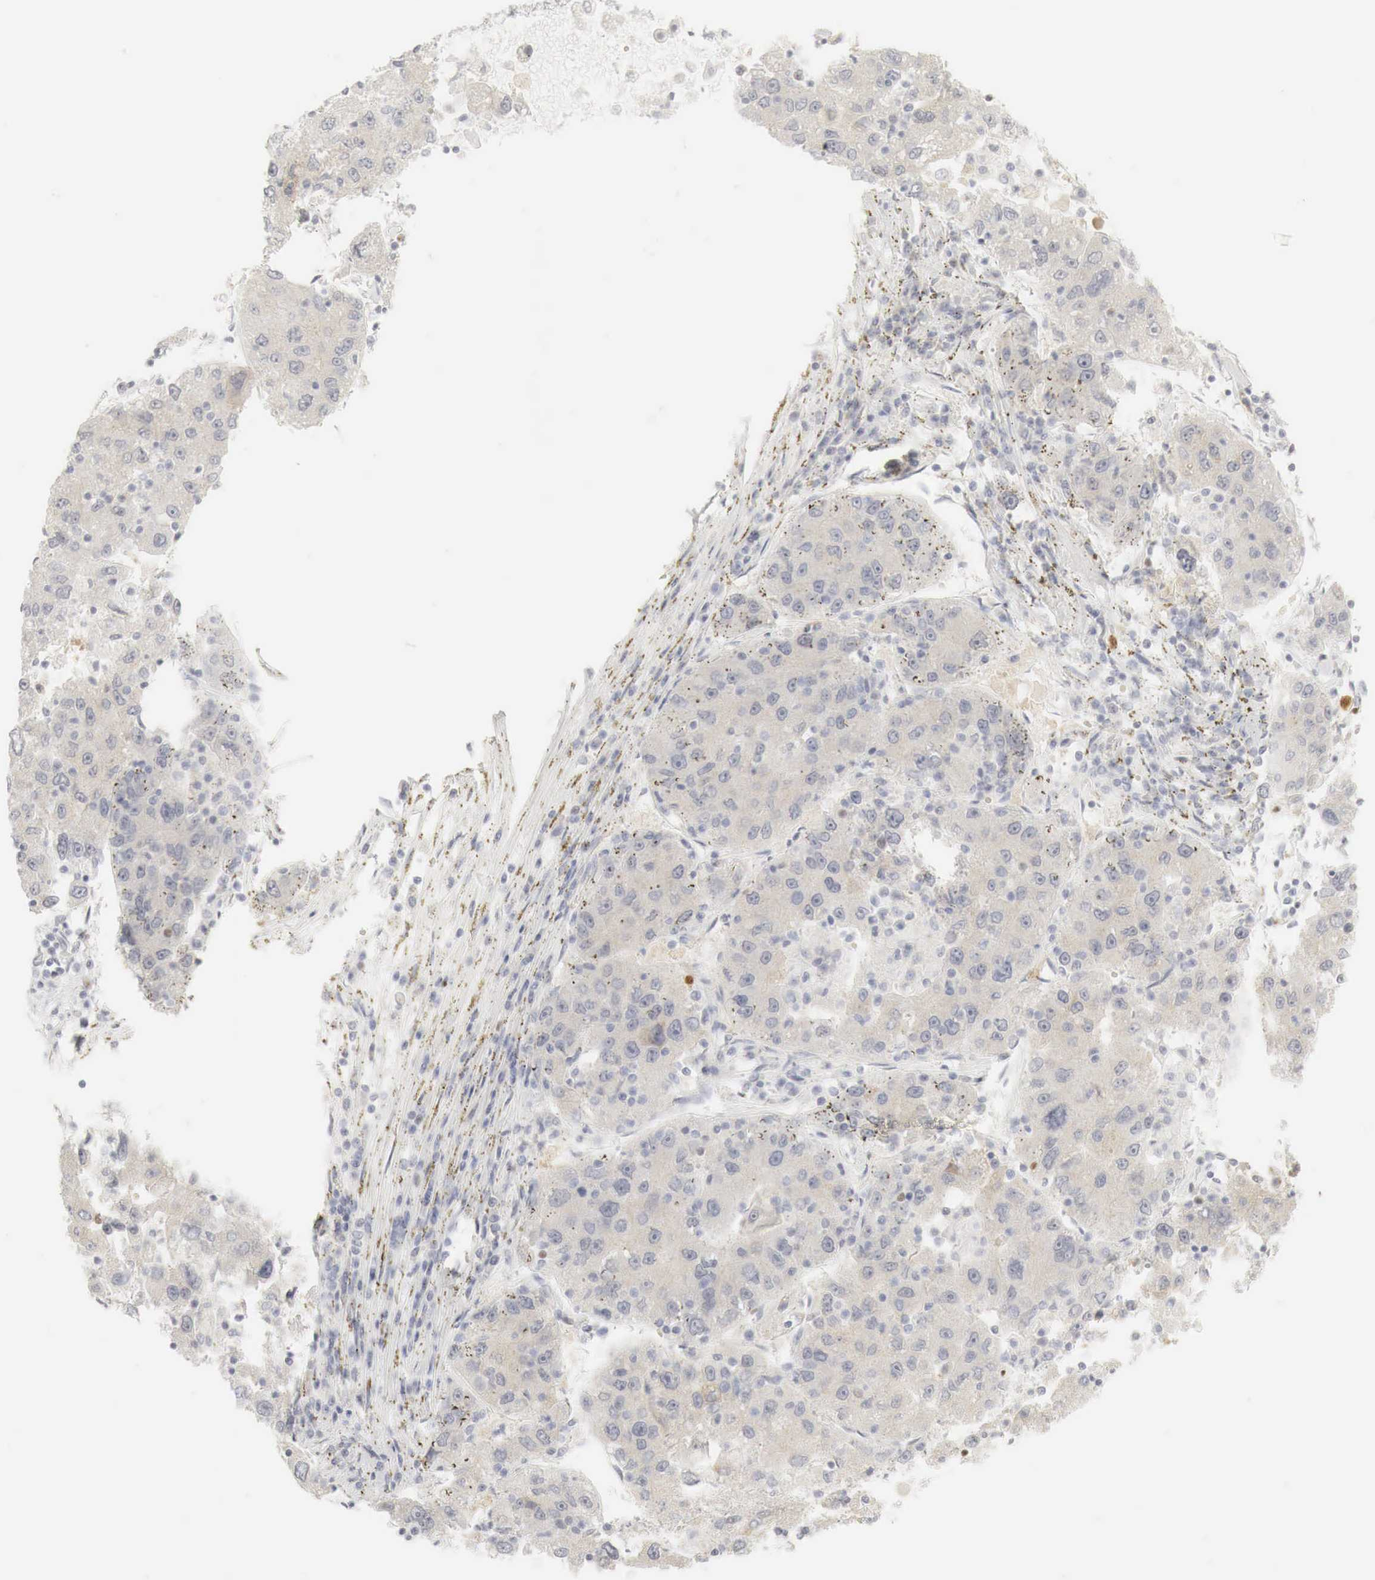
{"staining": {"intensity": "negative", "quantity": "none", "location": "none"}, "tissue": "liver cancer", "cell_type": "Tumor cells", "image_type": "cancer", "snomed": [{"axis": "morphology", "description": "Carcinoma, Hepatocellular, NOS"}, {"axis": "topography", "description": "Liver"}], "caption": "An image of hepatocellular carcinoma (liver) stained for a protein shows no brown staining in tumor cells.", "gene": "TP63", "patient": {"sex": "male", "age": 49}}